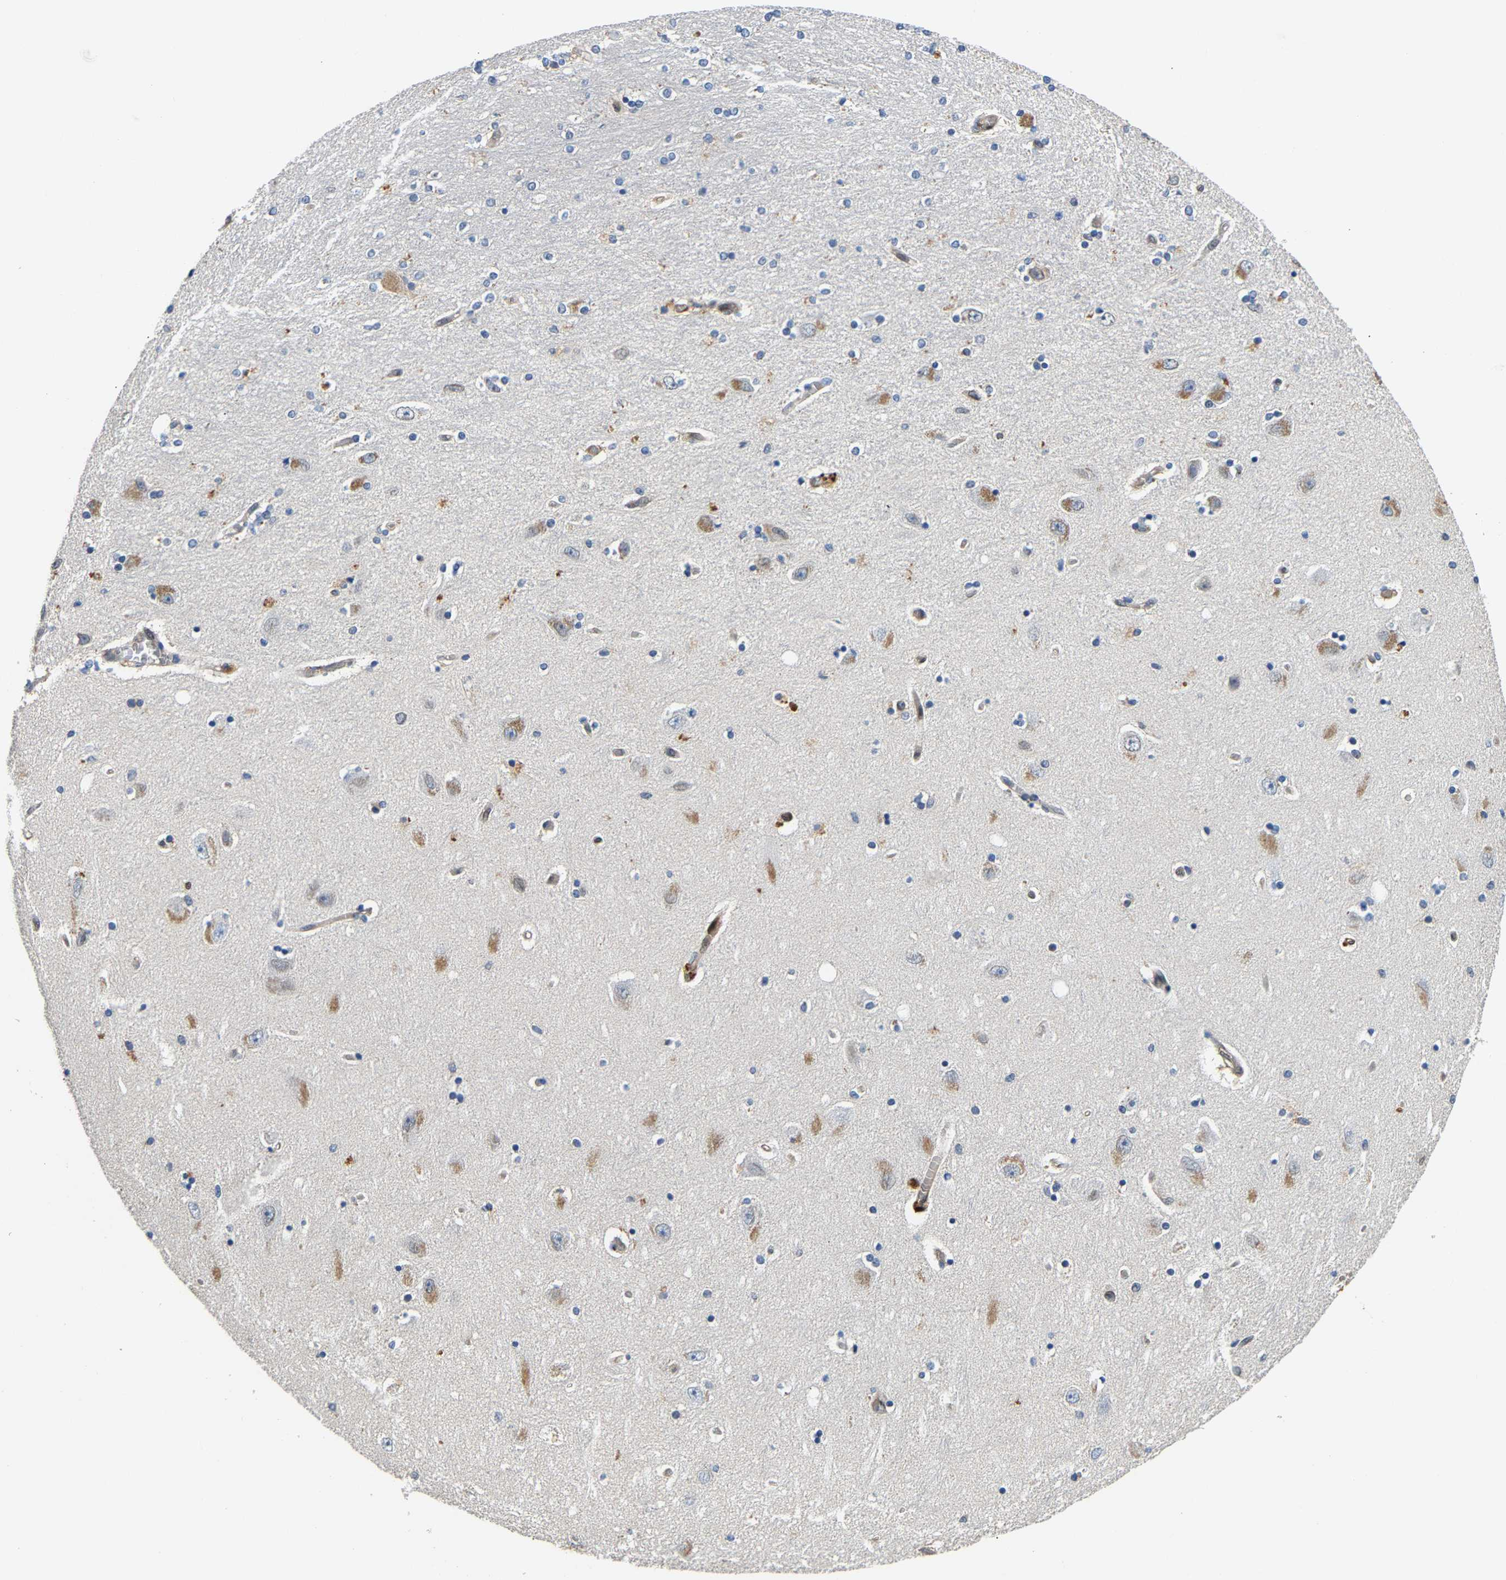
{"staining": {"intensity": "negative", "quantity": "none", "location": "none"}, "tissue": "hippocampus", "cell_type": "Glial cells", "image_type": "normal", "snomed": [{"axis": "morphology", "description": "Normal tissue, NOS"}, {"axis": "topography", "description": "Hippocampus"}], "caption": "This is an IHC photomicrograph of benign hippocampus. There is no staining in glial cells.", "gene": "GIMAP7", "patient": {"sex": "female", "age": 54}}